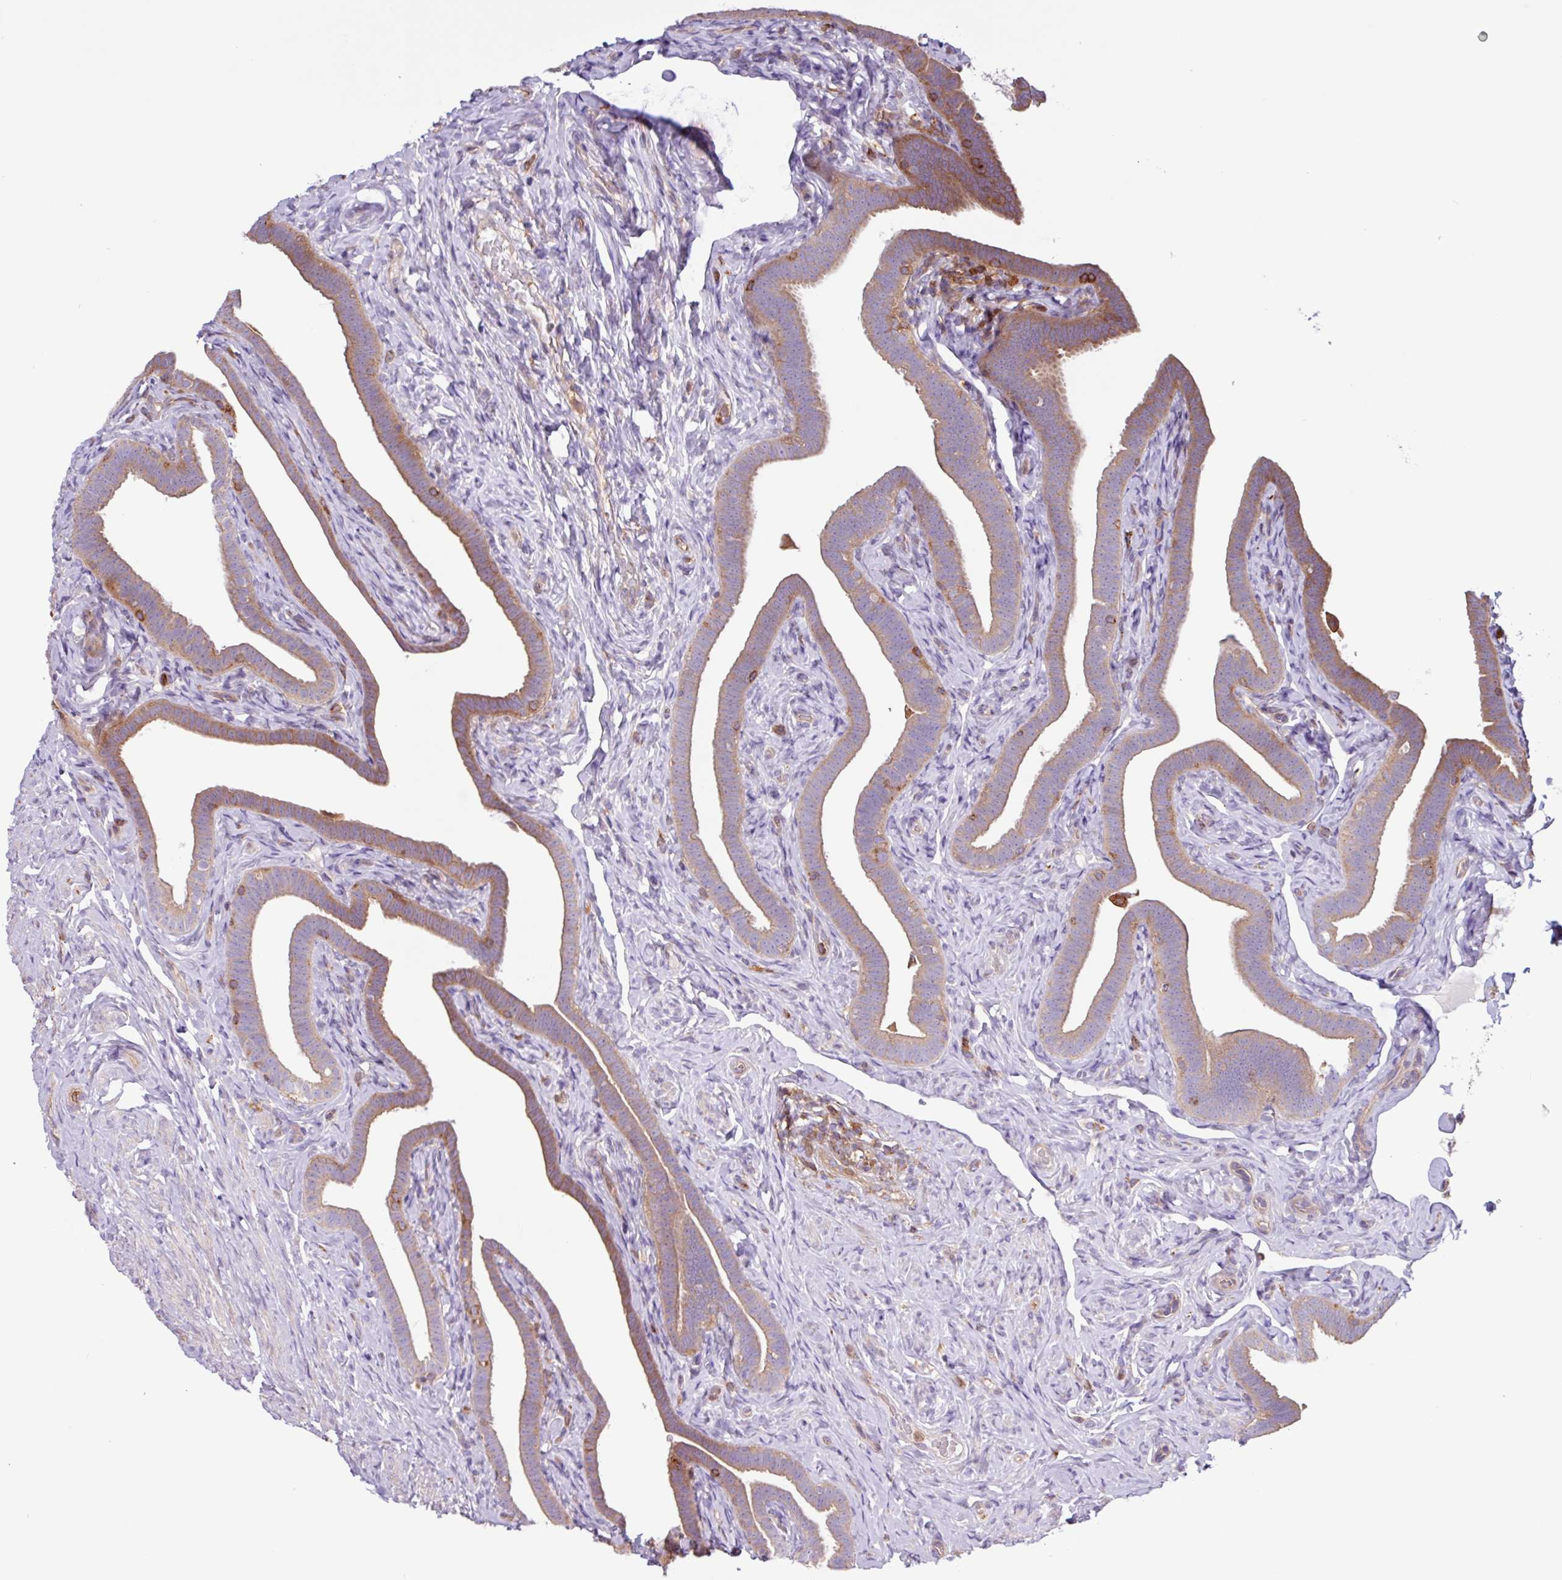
{"staining": {"intensity": "moderate", "quantity": ">75%", "location": "cytoplasmic/membranous"}, "tissue": "fallopian tube", "cell_type": "Glandular cells", "image_type": "normal", "snomed": [{"axis": "morphology", "description": "Normal tissue, NOS"}, {"axis": "topography", "description": "Fallopian tube"}], "caption": "Immunohistochemistry (IHC) (DAB) staining of normal human fallopian tube reveals moderate cytoplasmic/membranous protein expression in about >75% of glandular cells.", "gene": "ACTR3B", "patient": {"sex": "female", "age": 69}}